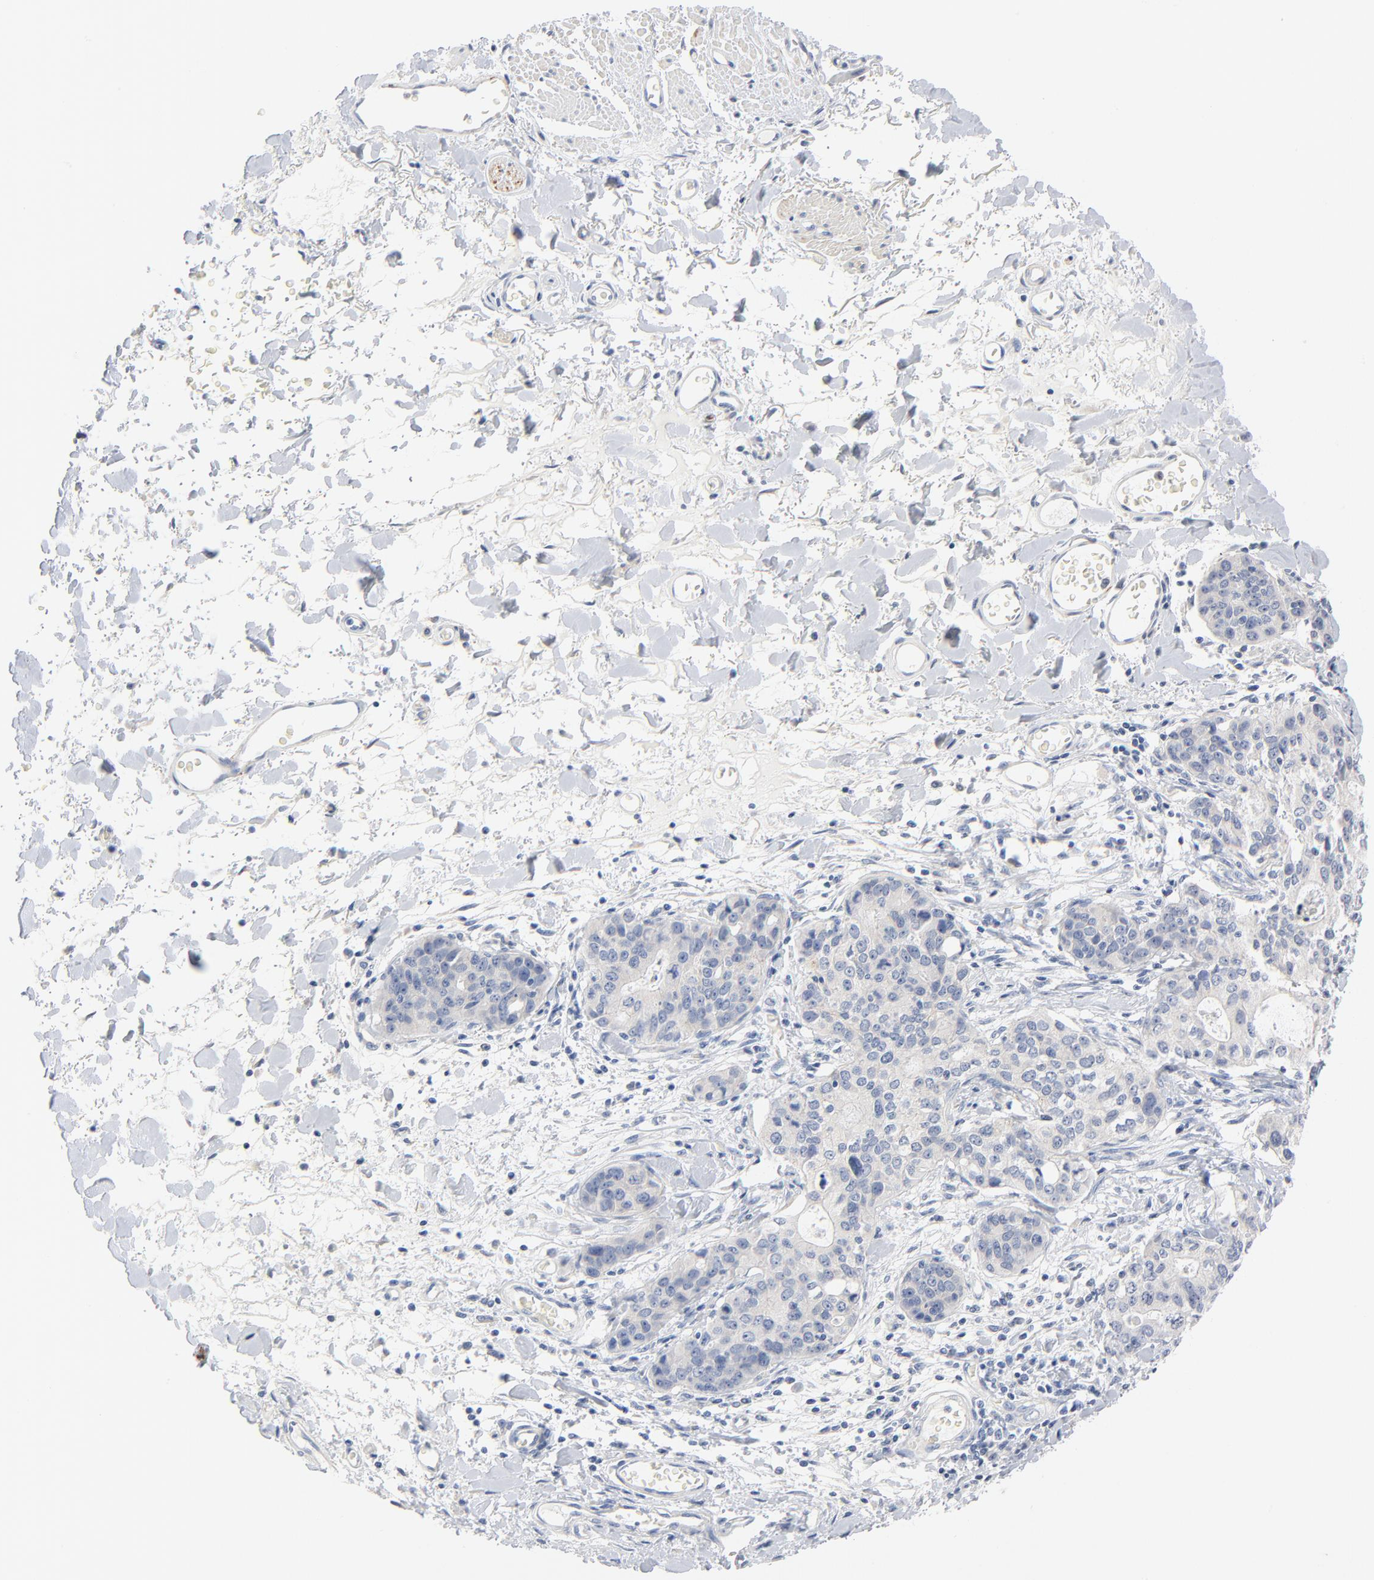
{"staining": {"intensity": "negative", "quantity": "none", "location": "none"}, "tissue": "stomach cancer", "cell_type": "Tumor cells", "image_type": "cancer", "snomed": [{"axis": "morphology", "description": "Adenocarcinoma, NOS"}, {"axis": "topography", "description": "Esophagus"}, {"axis": "topography", "description": "Stomach"}], "caption": "This is an immunohistochemistry photomicrograph of stomach cancer. There is no staining in tumor cells.", "gene": "IFT43", "patient": {"sex": "male", "age": 74}}